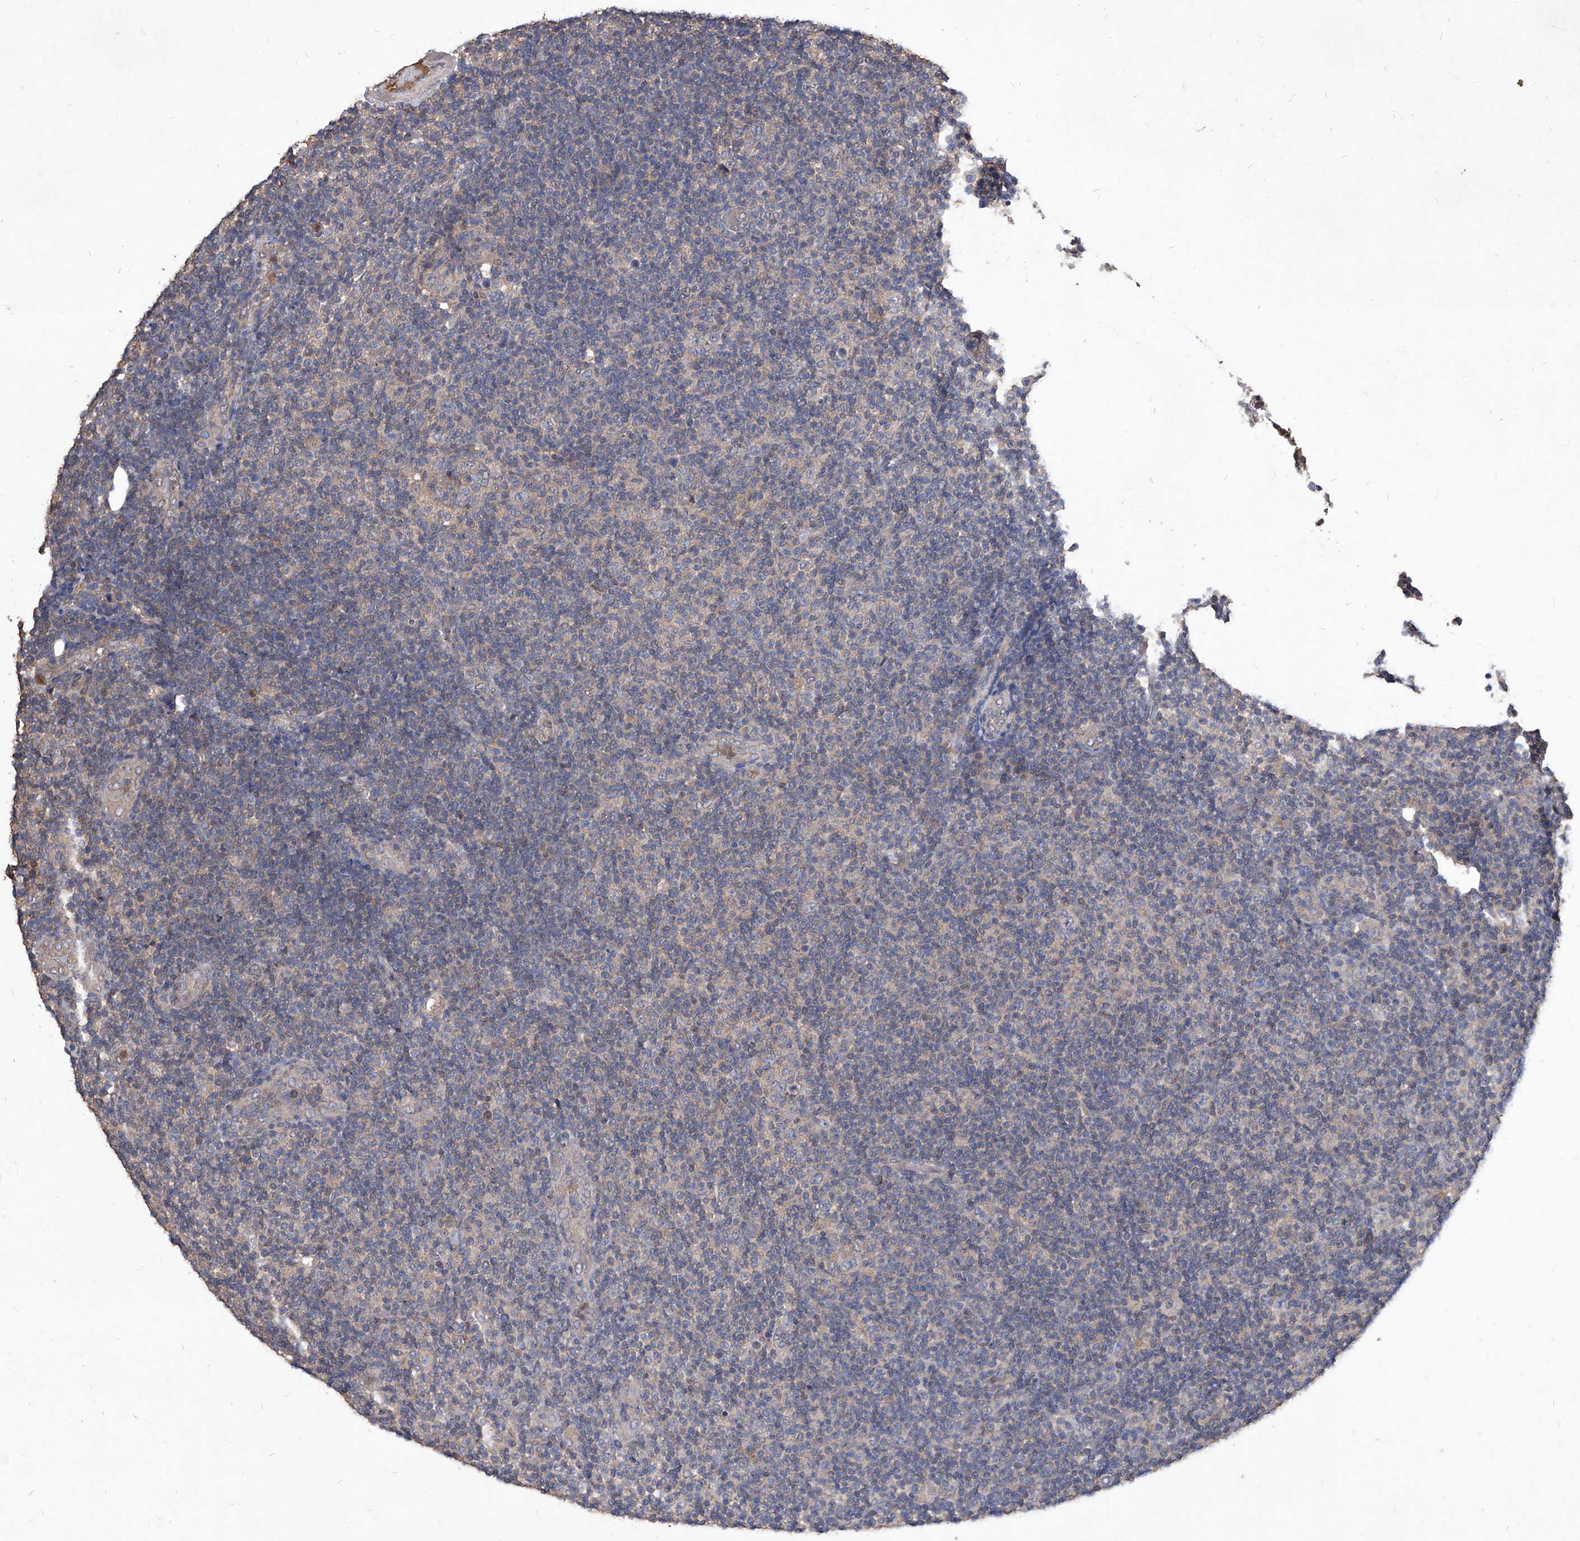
{"staining": {"intensity": "negative", "quantity": "none", "location": "none"}, "tissue": "lymphoma", "cell_type": "Tumor cells", "image_type": "cancer", "snomed": [{"axis": "morphology", "description": "Malignant lymphoma, non-Hodgkin's type, Low grade"}, {"axis": "topography", "description": "Lymph node"}], "caption": "Immunohistochemistry micrograph of low-grade malignant lymphoma, non-Hodgkin's type stained for a protein (brown), which exhibits no expression in tumor cells.", "gene": "SYNGR1", "patient": {"sex": "male", "age": 83}}